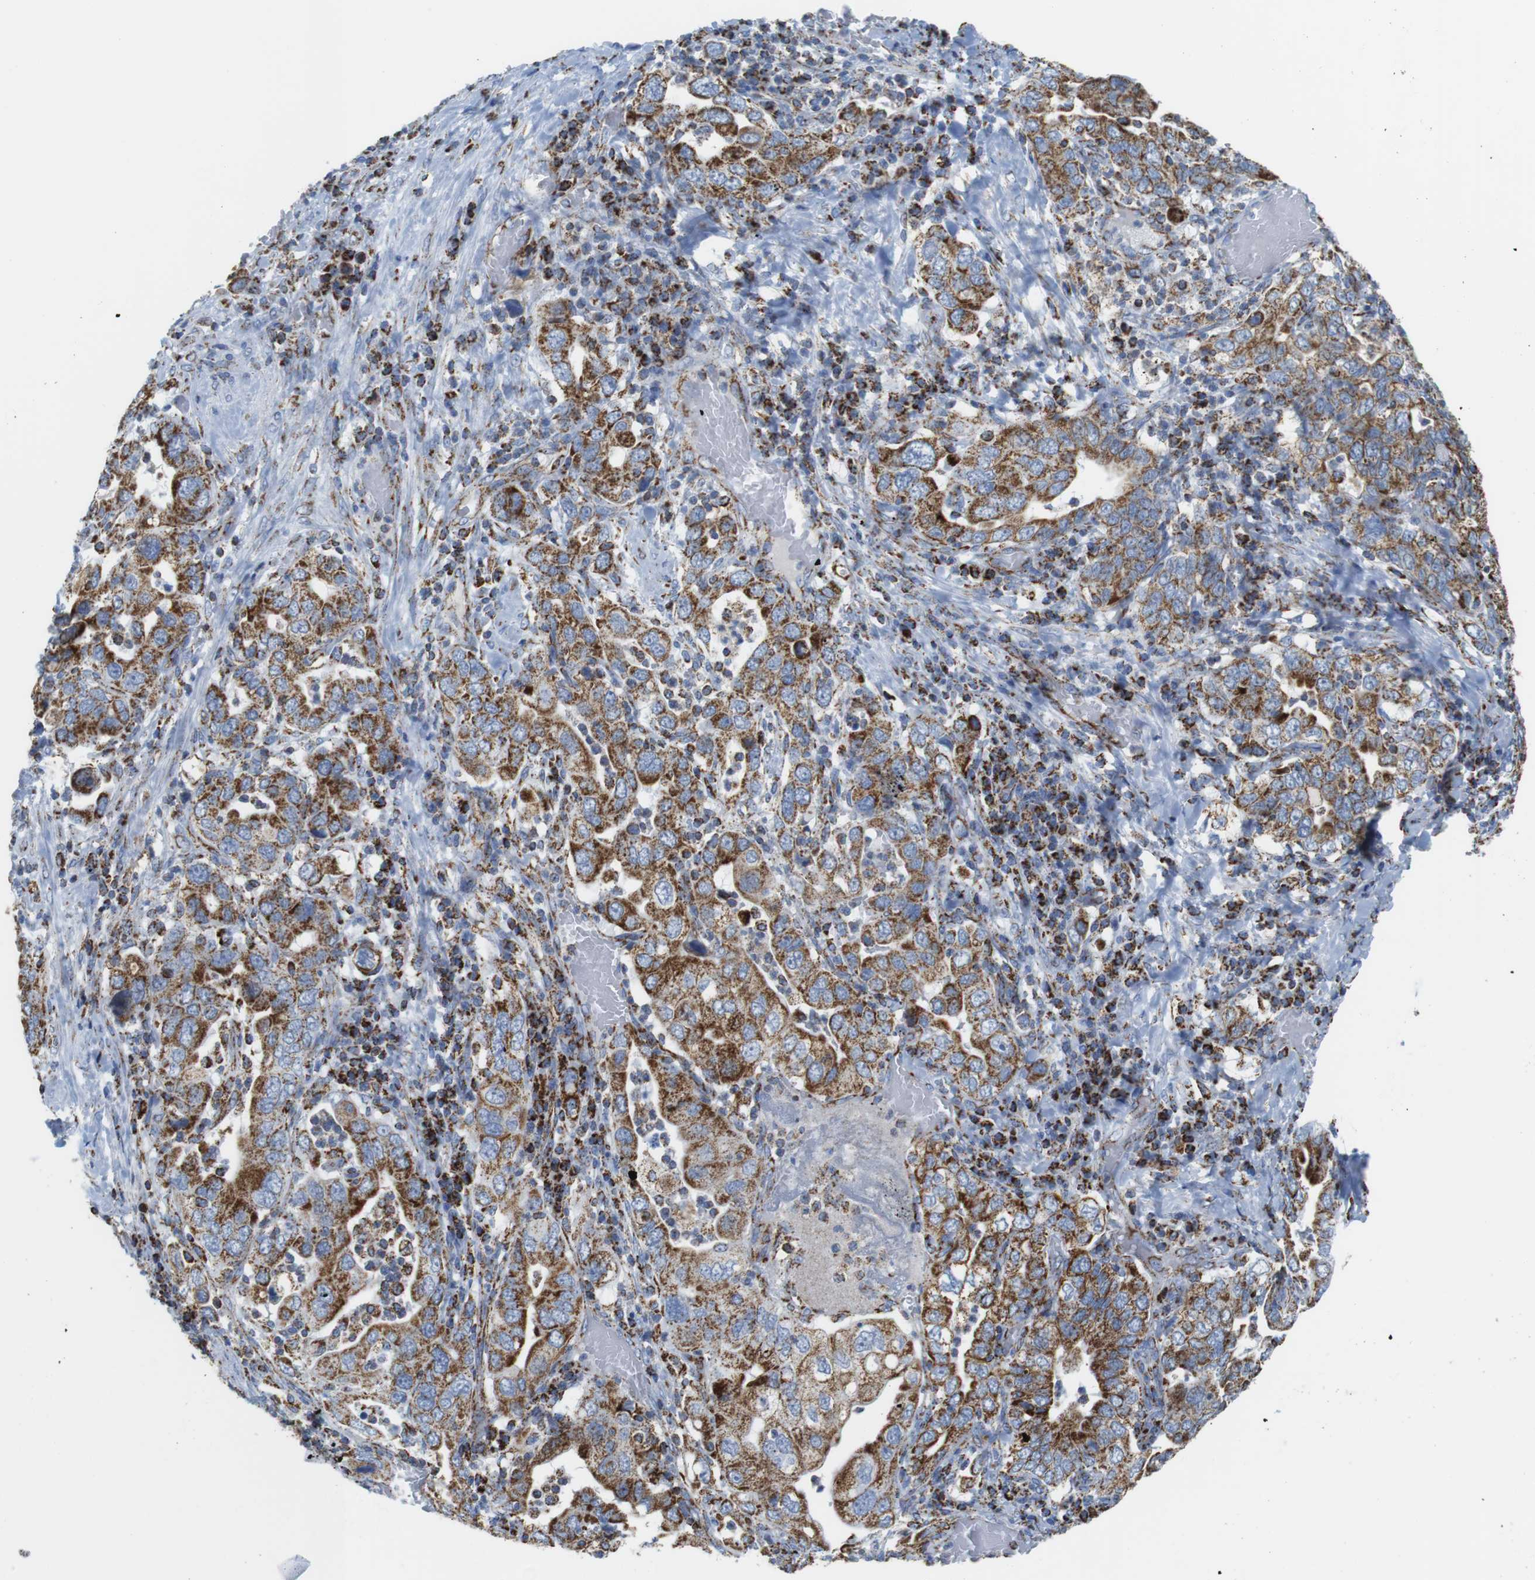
{"staining": {"intensity": "moderate", "quantity": ">75%", "location": "cytoplasmic/membranous"}, "tissue": "stomach cancer", "cell_type": "Tumor cells", "image_type": "cancer", "snomed": [{"axis": "morphology", "description": "Adenocarcinoma, NOS"}, {"axis": "topography", "description": "Stomach, upper"}], "caption": "Immunohistochemical staining of stomach adenocarcinoma reveals medium levels of moderate cytoplasmic/membranous positivity in approximately >75% of tumor cells. (DAB (3,3'-diaminobenzidine) = brown stain, brightfield microscopy at high magnification).", "gene": "ATP5PO", "patient": {"sex": "male", "age": 62}}